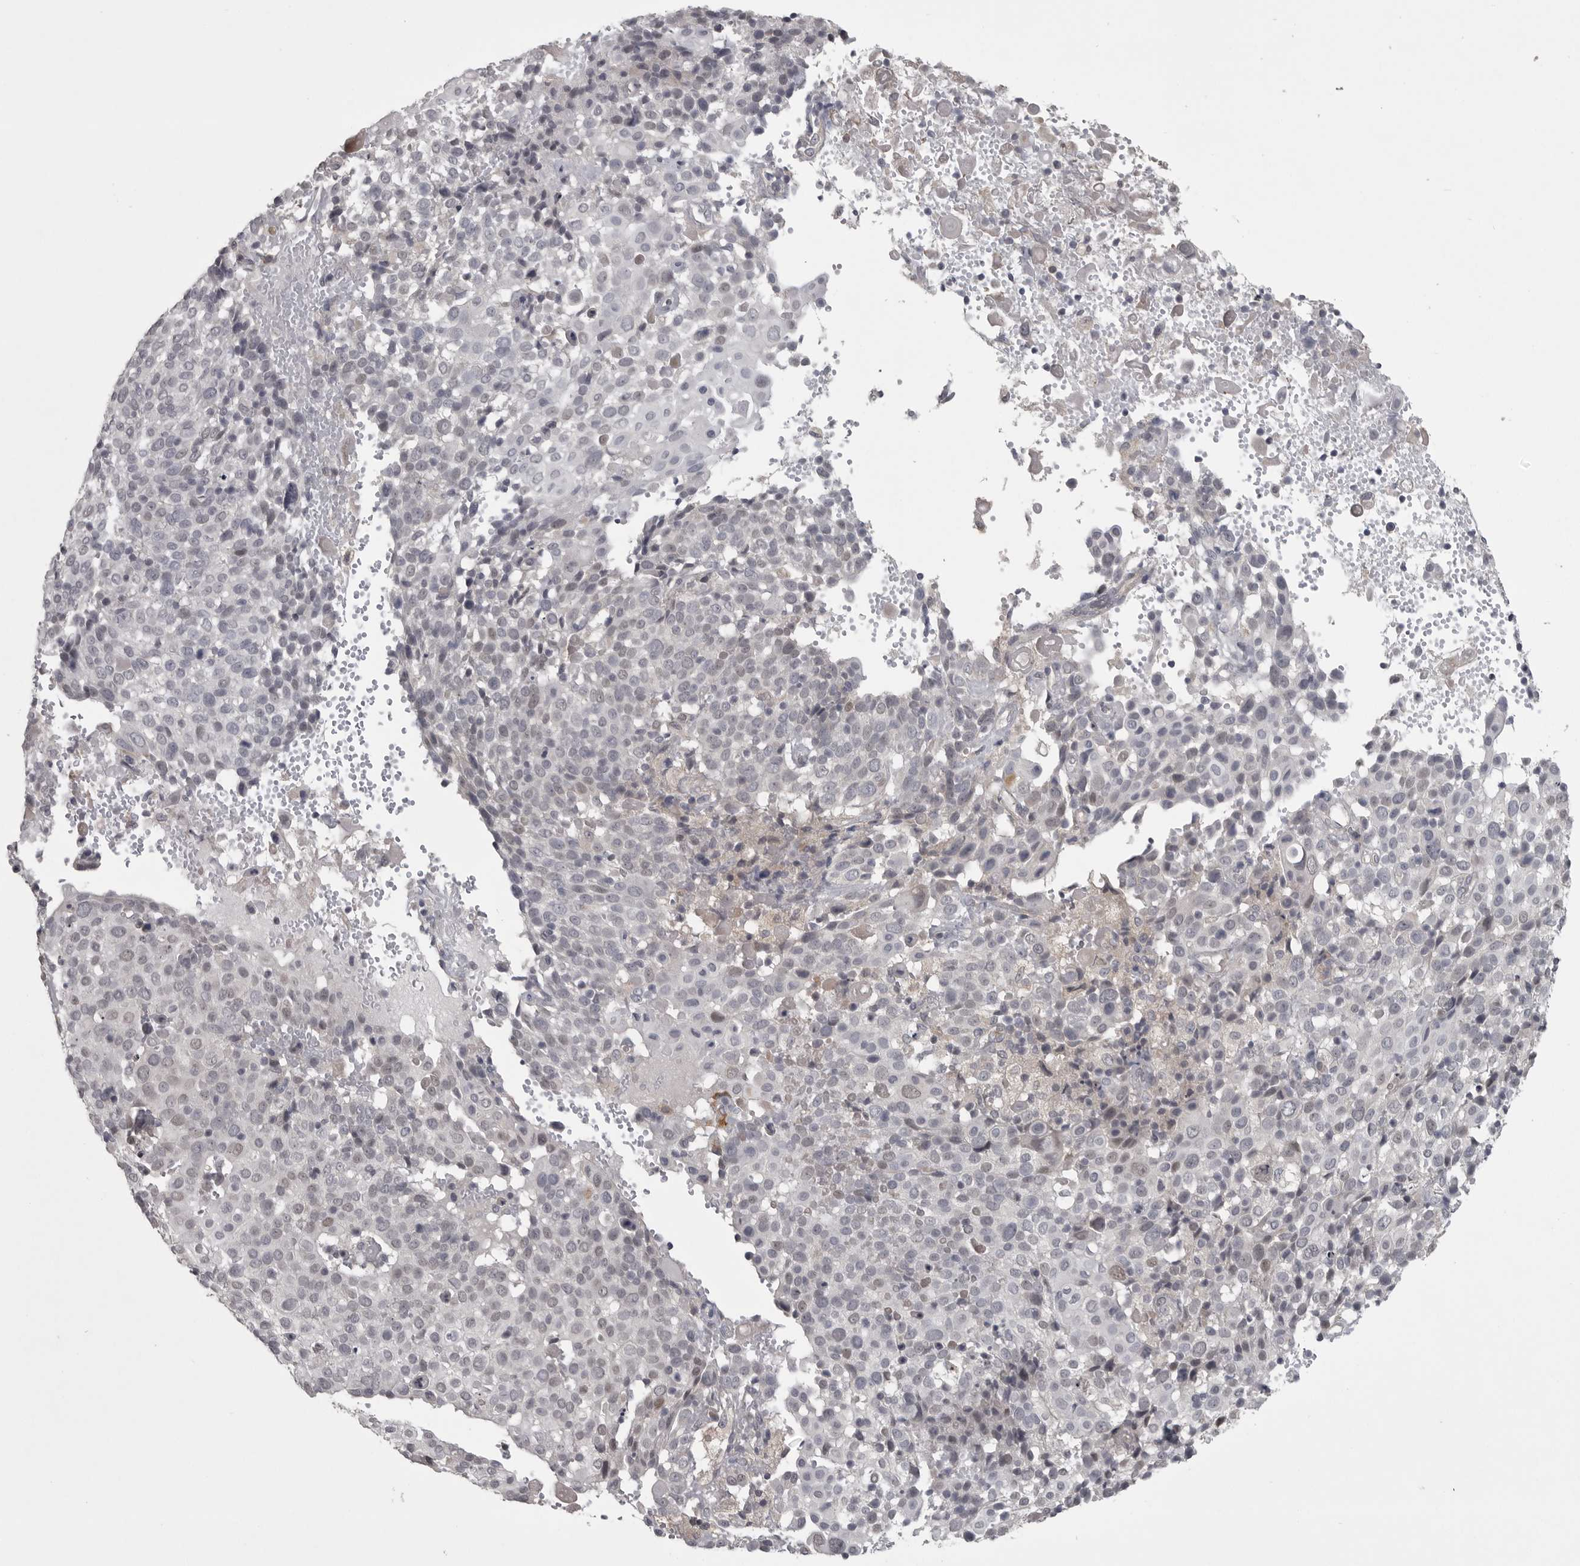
{"staining": {"intensity": "negative", "quantity": "none", "location": "none"}, "tissue": "cervical cancer", "cell_type": "Tumor cells", "image_type": "cancer", "snomed": [{"axis": "morphology", "description": "Squamous cell carcinoma, NOS"}, {"axis": "topography", "description": "Cervix"}], "caption": "IHC photomicrograph of cervical cancer stained for a protein (brown), which exhibits no positivity in tumor cells.", "gene": "PHF13", "patient": {"sex": "female", "age": 74}}